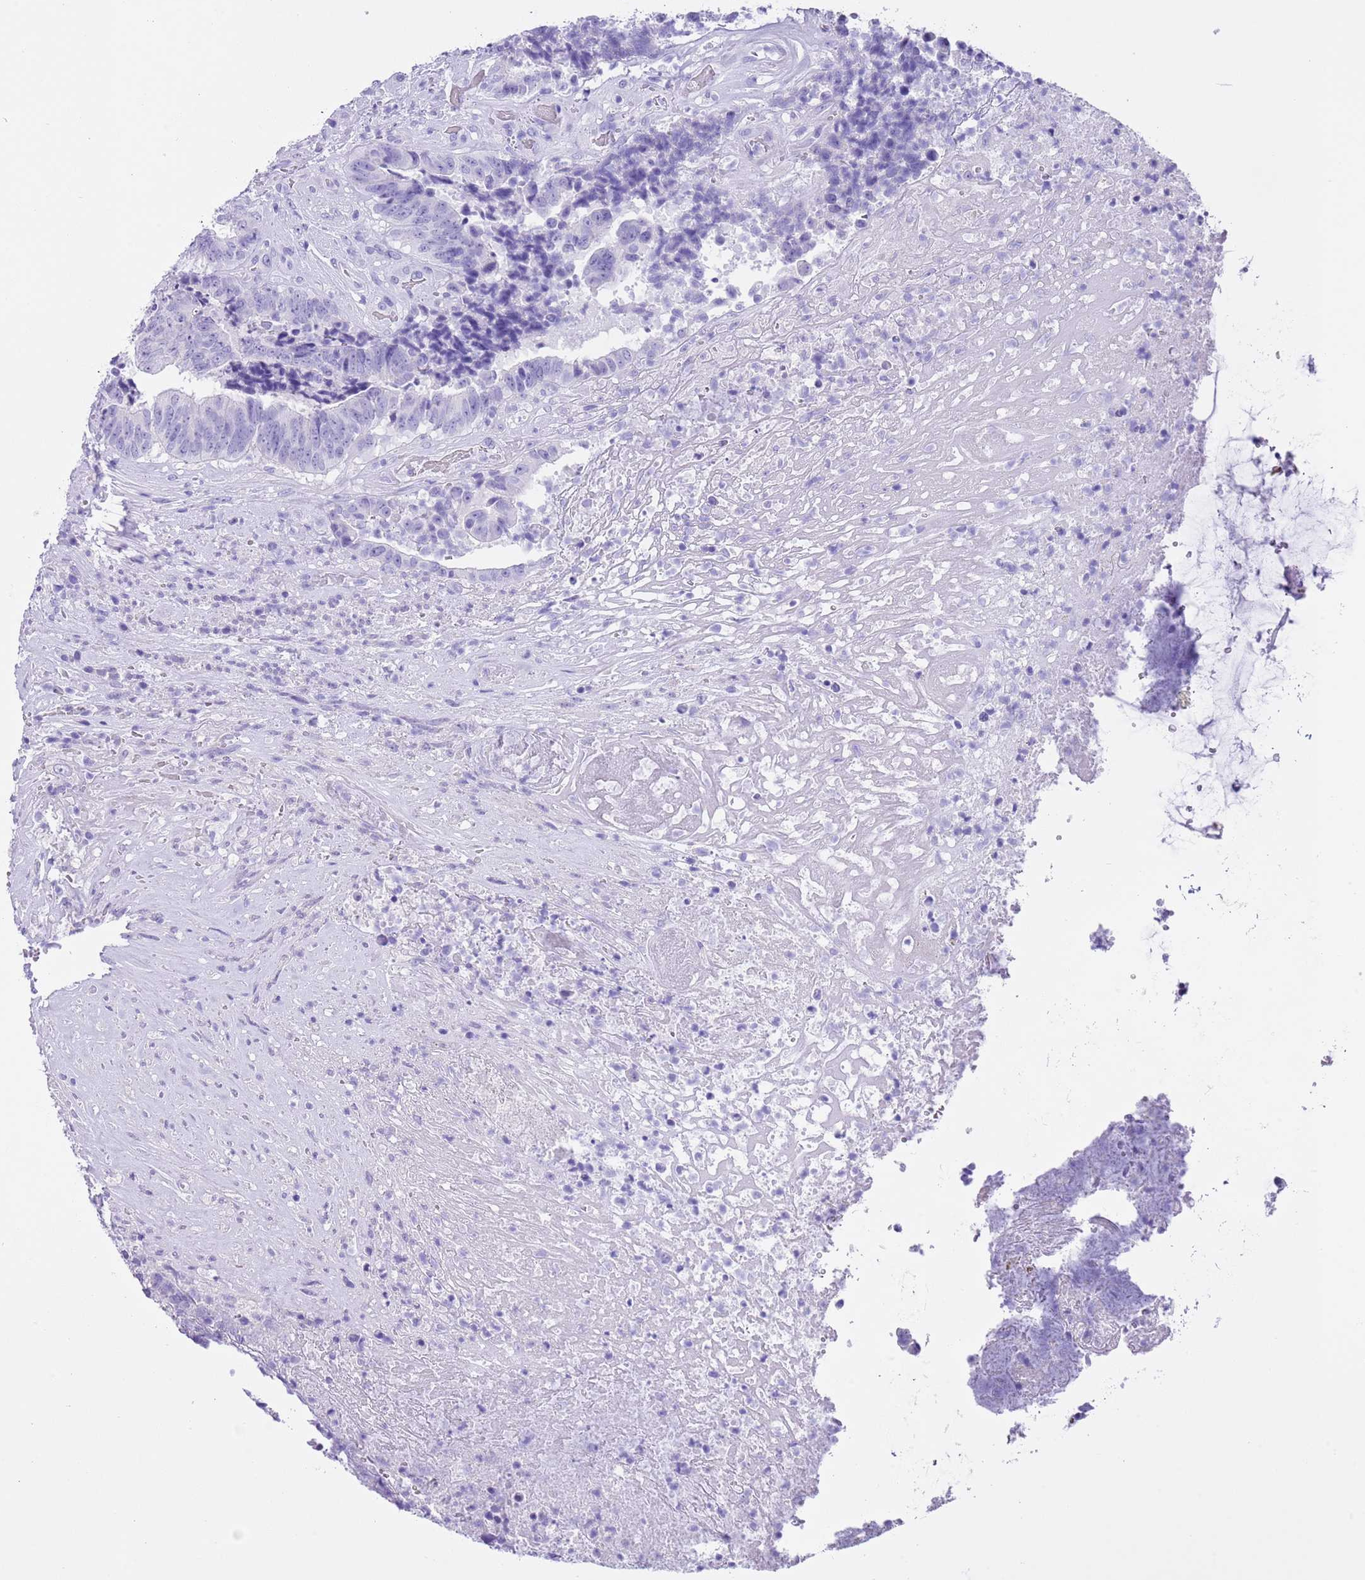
{"staining": {"intensity": "negative", "quantity": "none", "location": "none"}, "tissue": "colorectal cancer", "cell_type": "Tumor cells", "image_type": "cancer", "snomed": [{"axis": "morphology", "description": "Adenocarcinoma, NOS"}, {"axis": "topography", "description": "Rectum"}], "caption": "Tumor cells are negative for brown protein staining in colorectal cancer (adenocarcinoma).", "gene": "TMEM185B", "patient": {"sex": "male", "age": 72}}